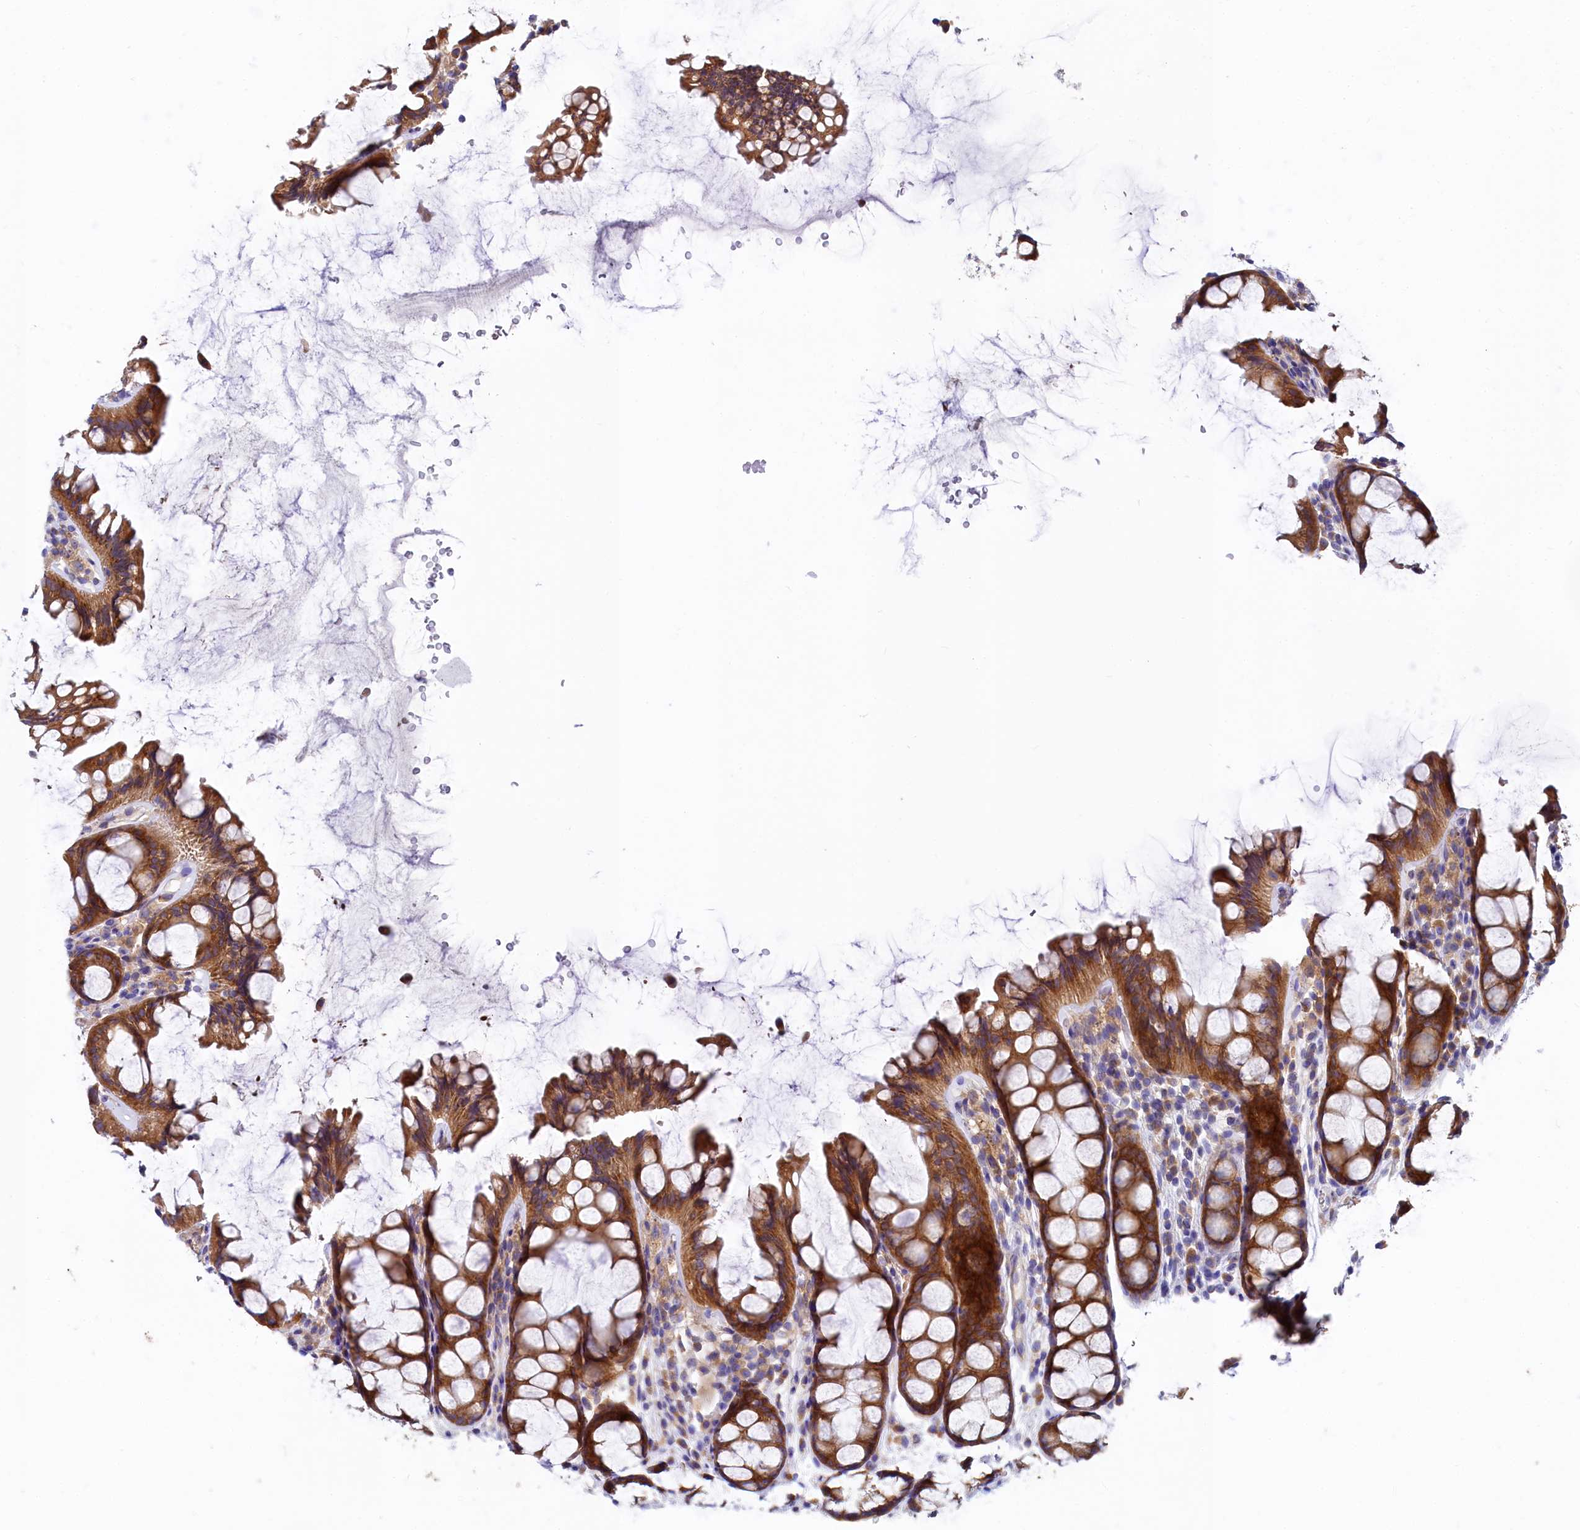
{"staining": {"intensity": "weak", "quantity": "25%-75%", "location": "cytoplasmic/membranous"}, "tissue": "colon", "cell_type": "Endothelial cells", "image_type": "normal", "snomed": [{"axis": "morphology", "description": "Normal tissue, NOS"}, {"axis": "topography", "description": "Colon"}], "caption": "Endothelial cells reveal low levels of weak cytoplasmic/membranous positivity in approximately 25%-75% of cells in benign human colon.", "gene": "QARS1", "patient": {"sex": "female", "age": 82}}